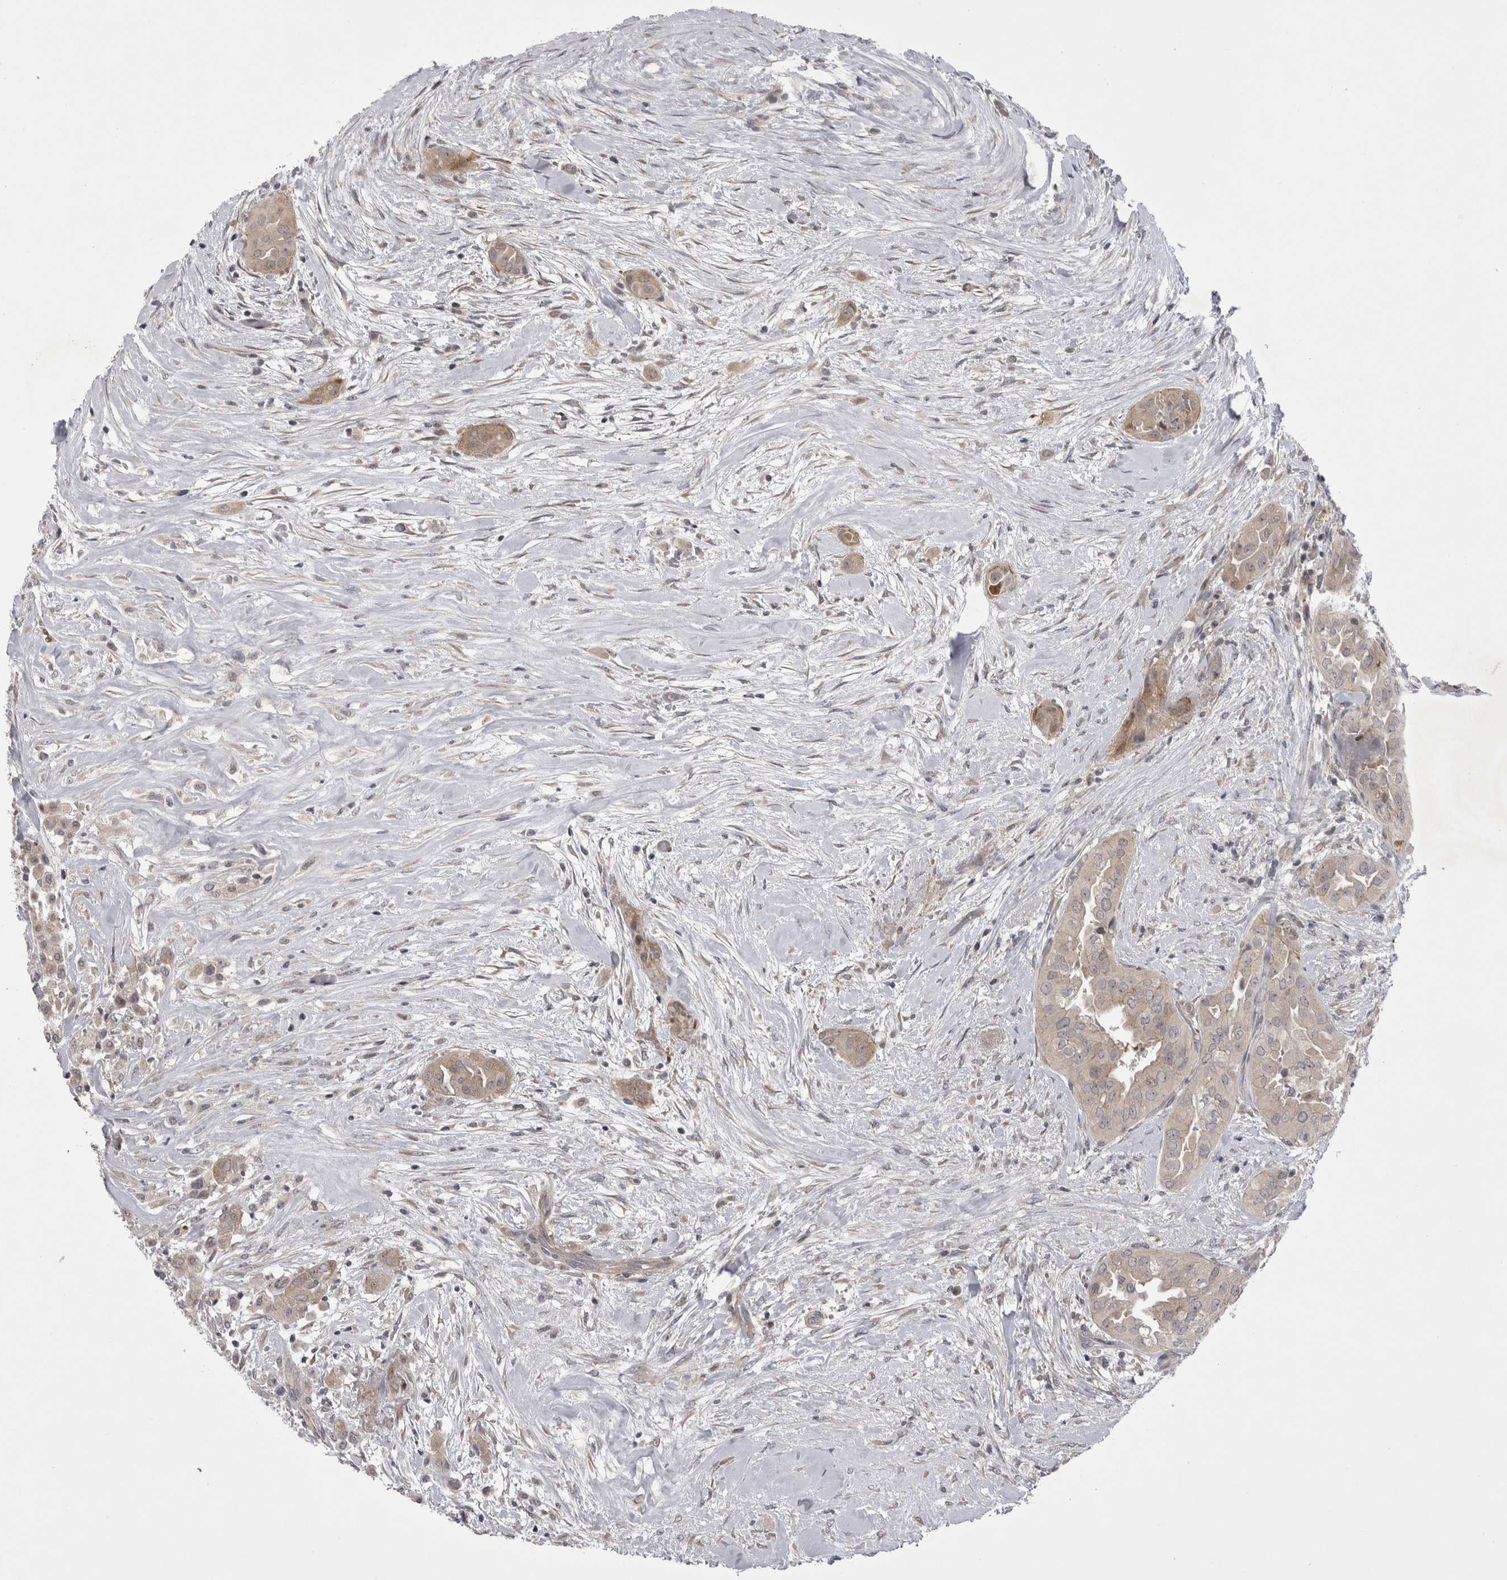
{"staining": {"intensity": "weak", "quantity": ">75%", "location": "cytoplasmic/membranous"}, "tissue": "thyroid cancer", "cell_type": "Tumor cells", "image_type": "cancer", "snomed": [{"axis": "morphology", "description": "Papillary adenocarcinoma, NOS"}, {"axis": "topography", "description": "Thyroid gland"}], "caption": "Immunohistochemical staining of thyroid papillary adenocarcinoma shows low levels of weak cytoplasmic/membranous protein positivity in about >75% of tumor cells.", "gene": "NENF", "patient": {"sex": "female", "age": 59}}